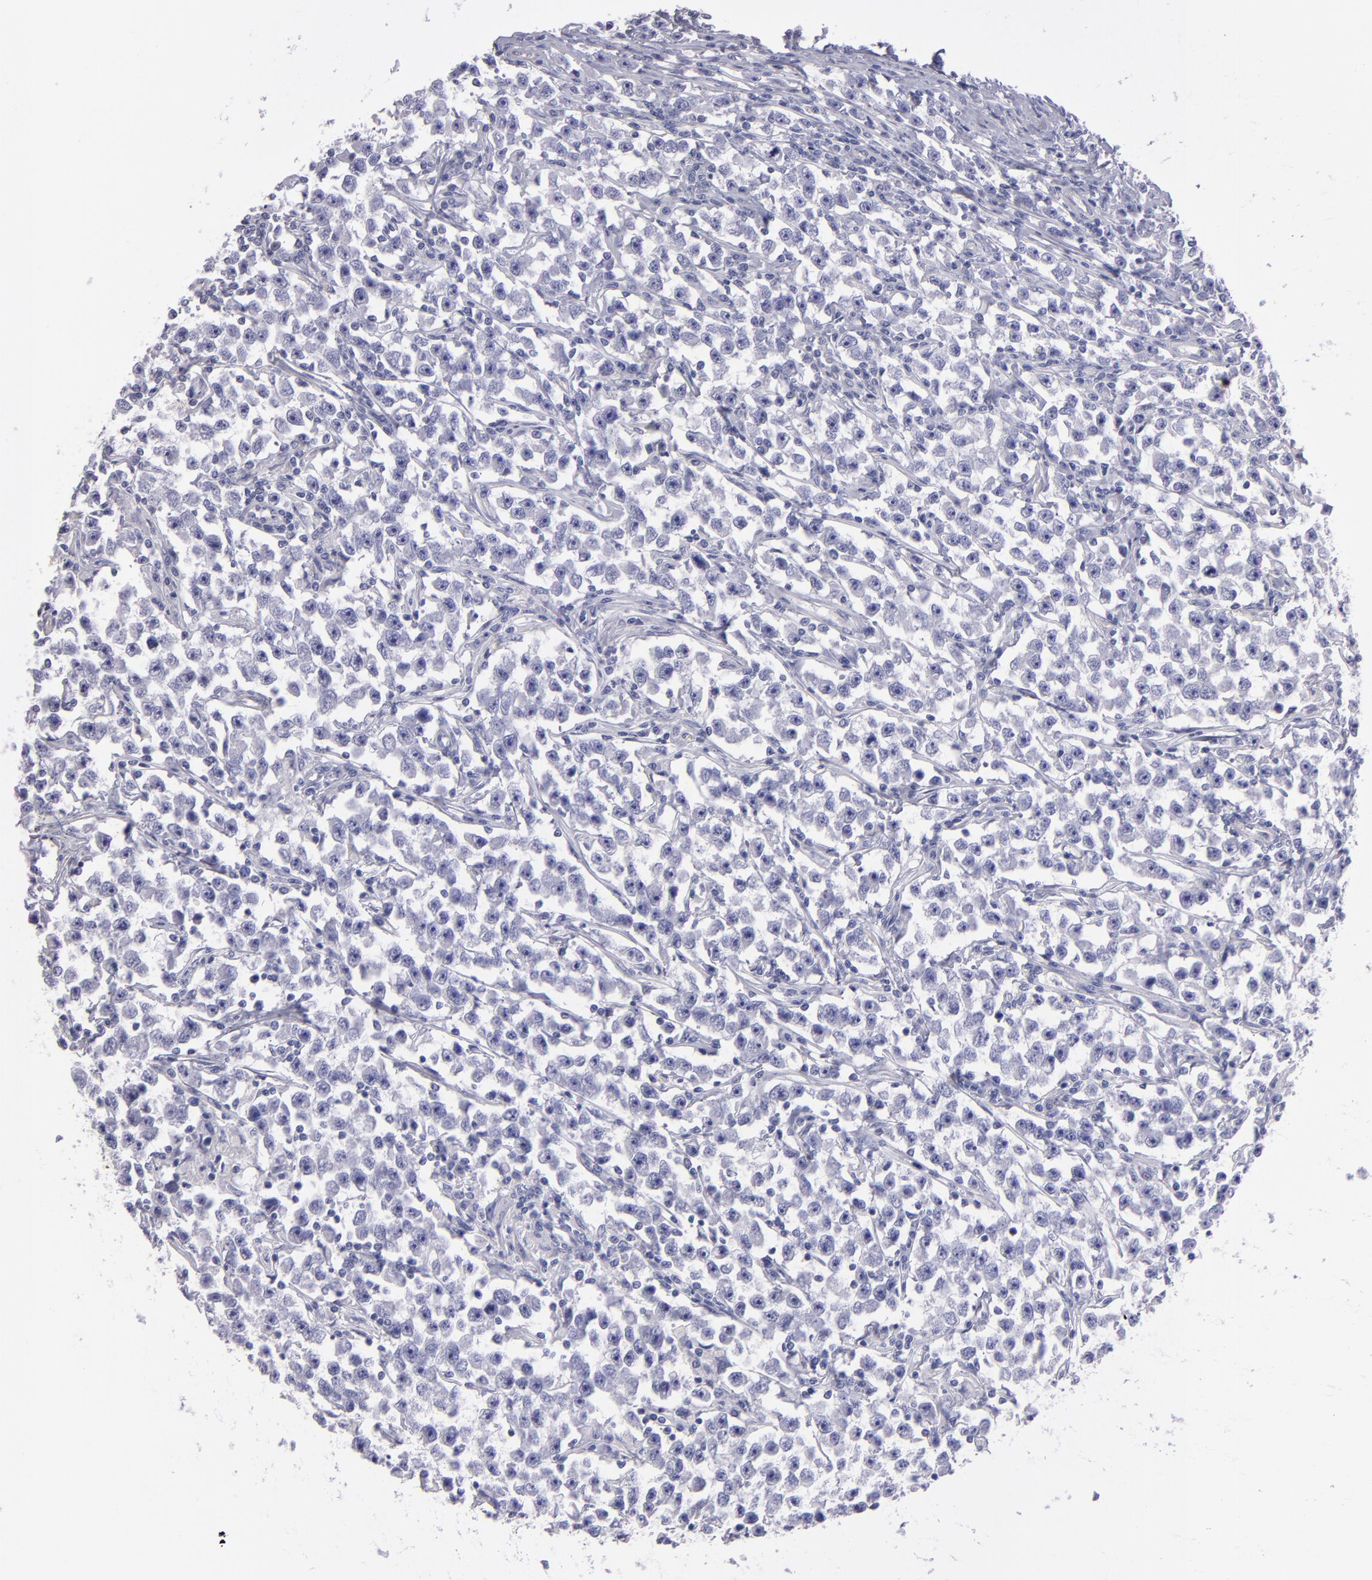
{"staining": {"intensity": "negative", "quantity": "none", "location": "none"}, "tissue": "testis cancer", "cell_type": "Tumor cells", "image_type": "cancer", "snomed": [{"axis": "morphology", "description": "Seminoma, NOS"}, {"axis": "topography", "description": "Testis"}], "caption": "A micrograph of testis seminoma stained for a protein demonstrates no brown staining in tumor cells.", "gene": "TG", "patient": {"sex": "male", "age": 33}}